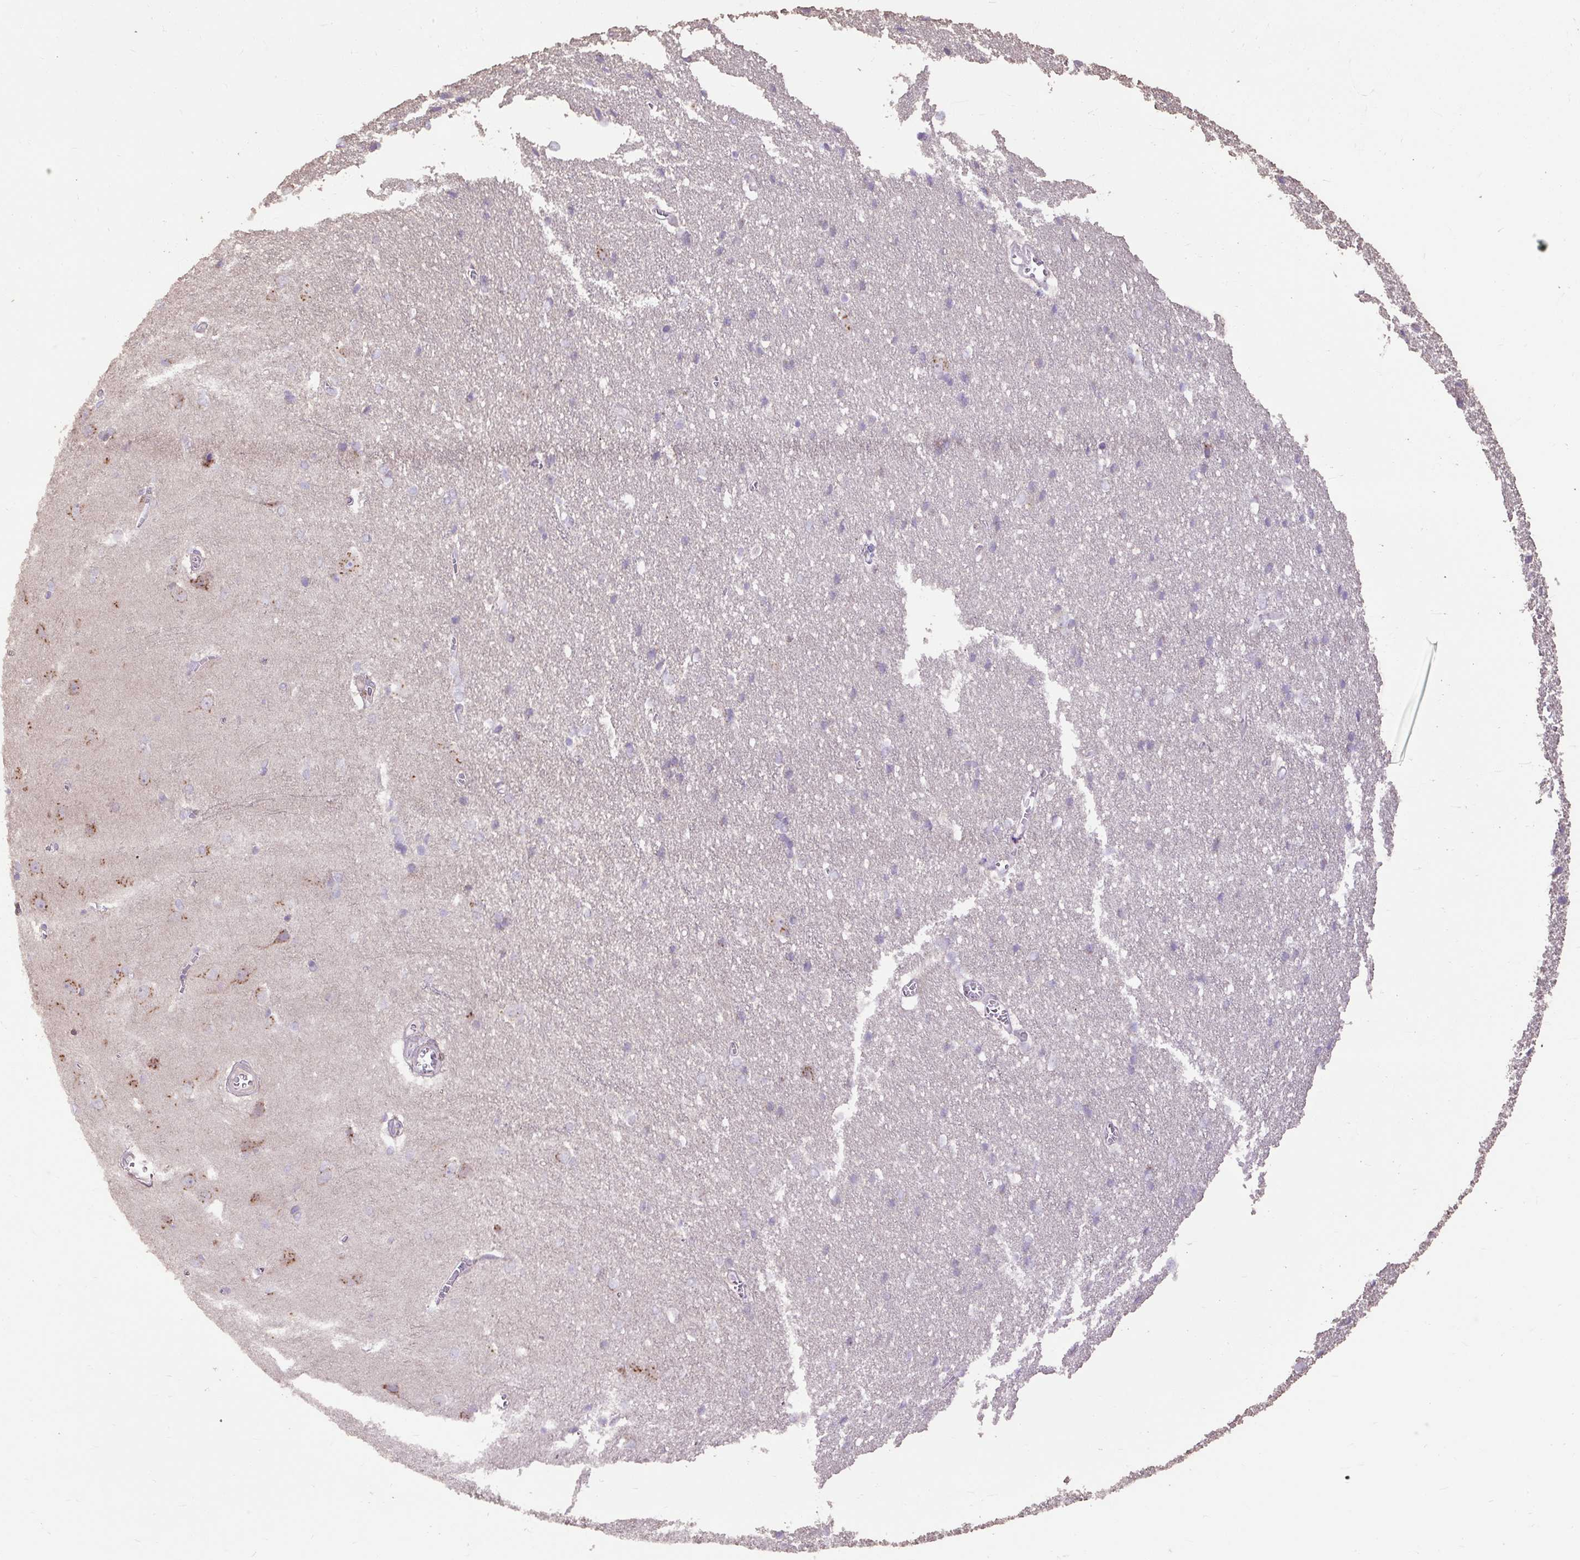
{"staining": {"intensity": "negative", "quantity": "none", "location": "none"}, "tissue": "cerebral cortex", "cell_type": "Endothelial cells", "image_type": "normal", "snomed": [{"axis": "morphology", "description": "Normal tissue, NOS"}, {"axis": "topography", "description": "Cerebral cortex"}], "caption": "Cerebral cortex was stained to show a protein in brown. There is no significant expression in endothelial cells. Nuclei are stained in blue.", "gene": "ABR", "patient": {"sex": "male", "age": 37}}